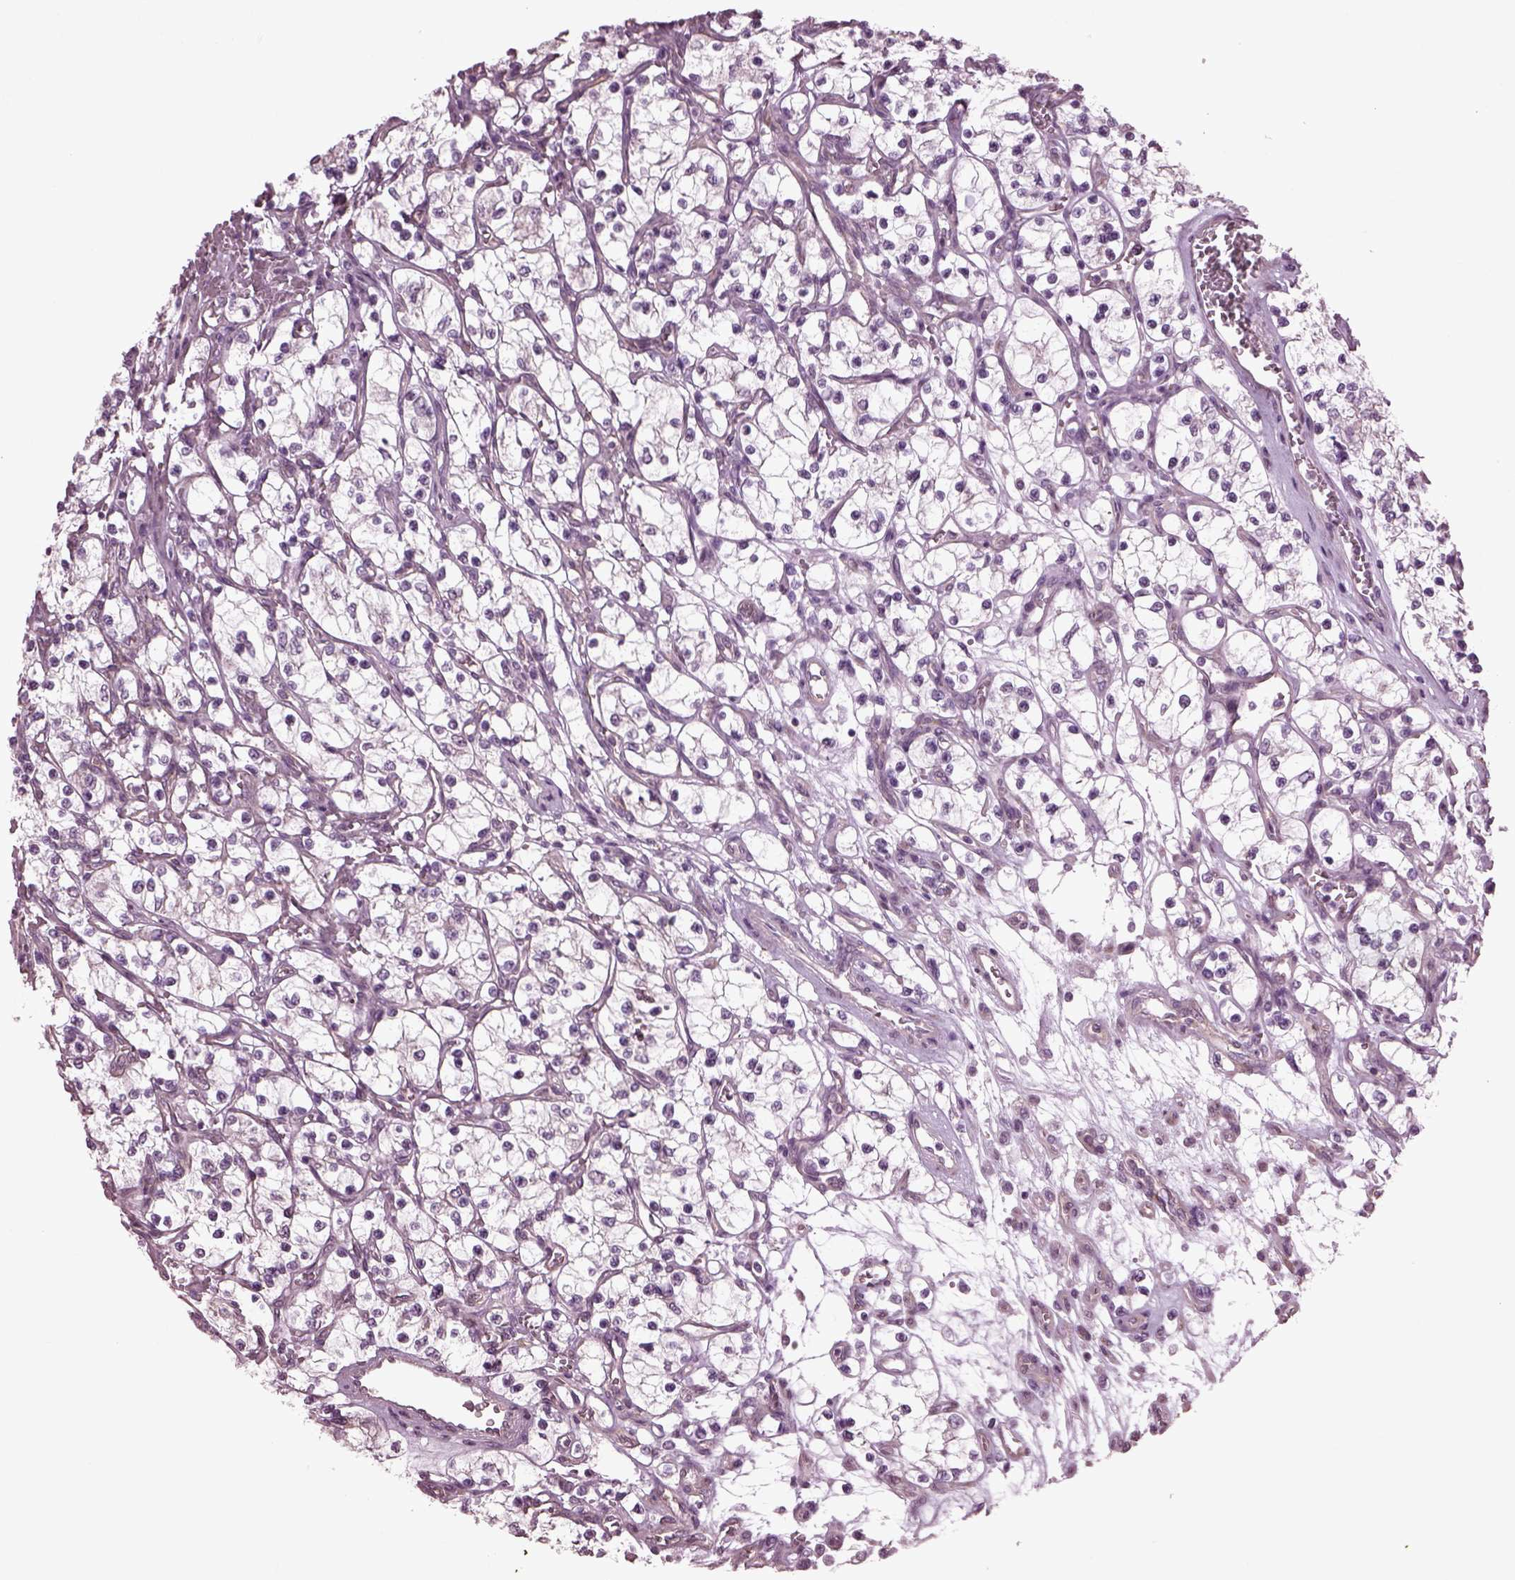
{"staining": {"intensity": "negative", "quantity": "none", "location": "none"}, "tissue": "renal cancer", "cell_type": "Tumor cells", "image_type": "cancer", "snomed": [{"axis": "morphology", "description": "Adenocarcinoma, NOS"}, {"axis": "topography", "description": "Kidney"}], "caption": "This photomicrograph is of renal cancer stained with immunohistochemistry (IHC) to label a protein in brown with the nuclei are counter-stained blue. There is no staining in tumor cells.", "gene": "CABP5", "patient": {"sex": "female", "age": 69}}